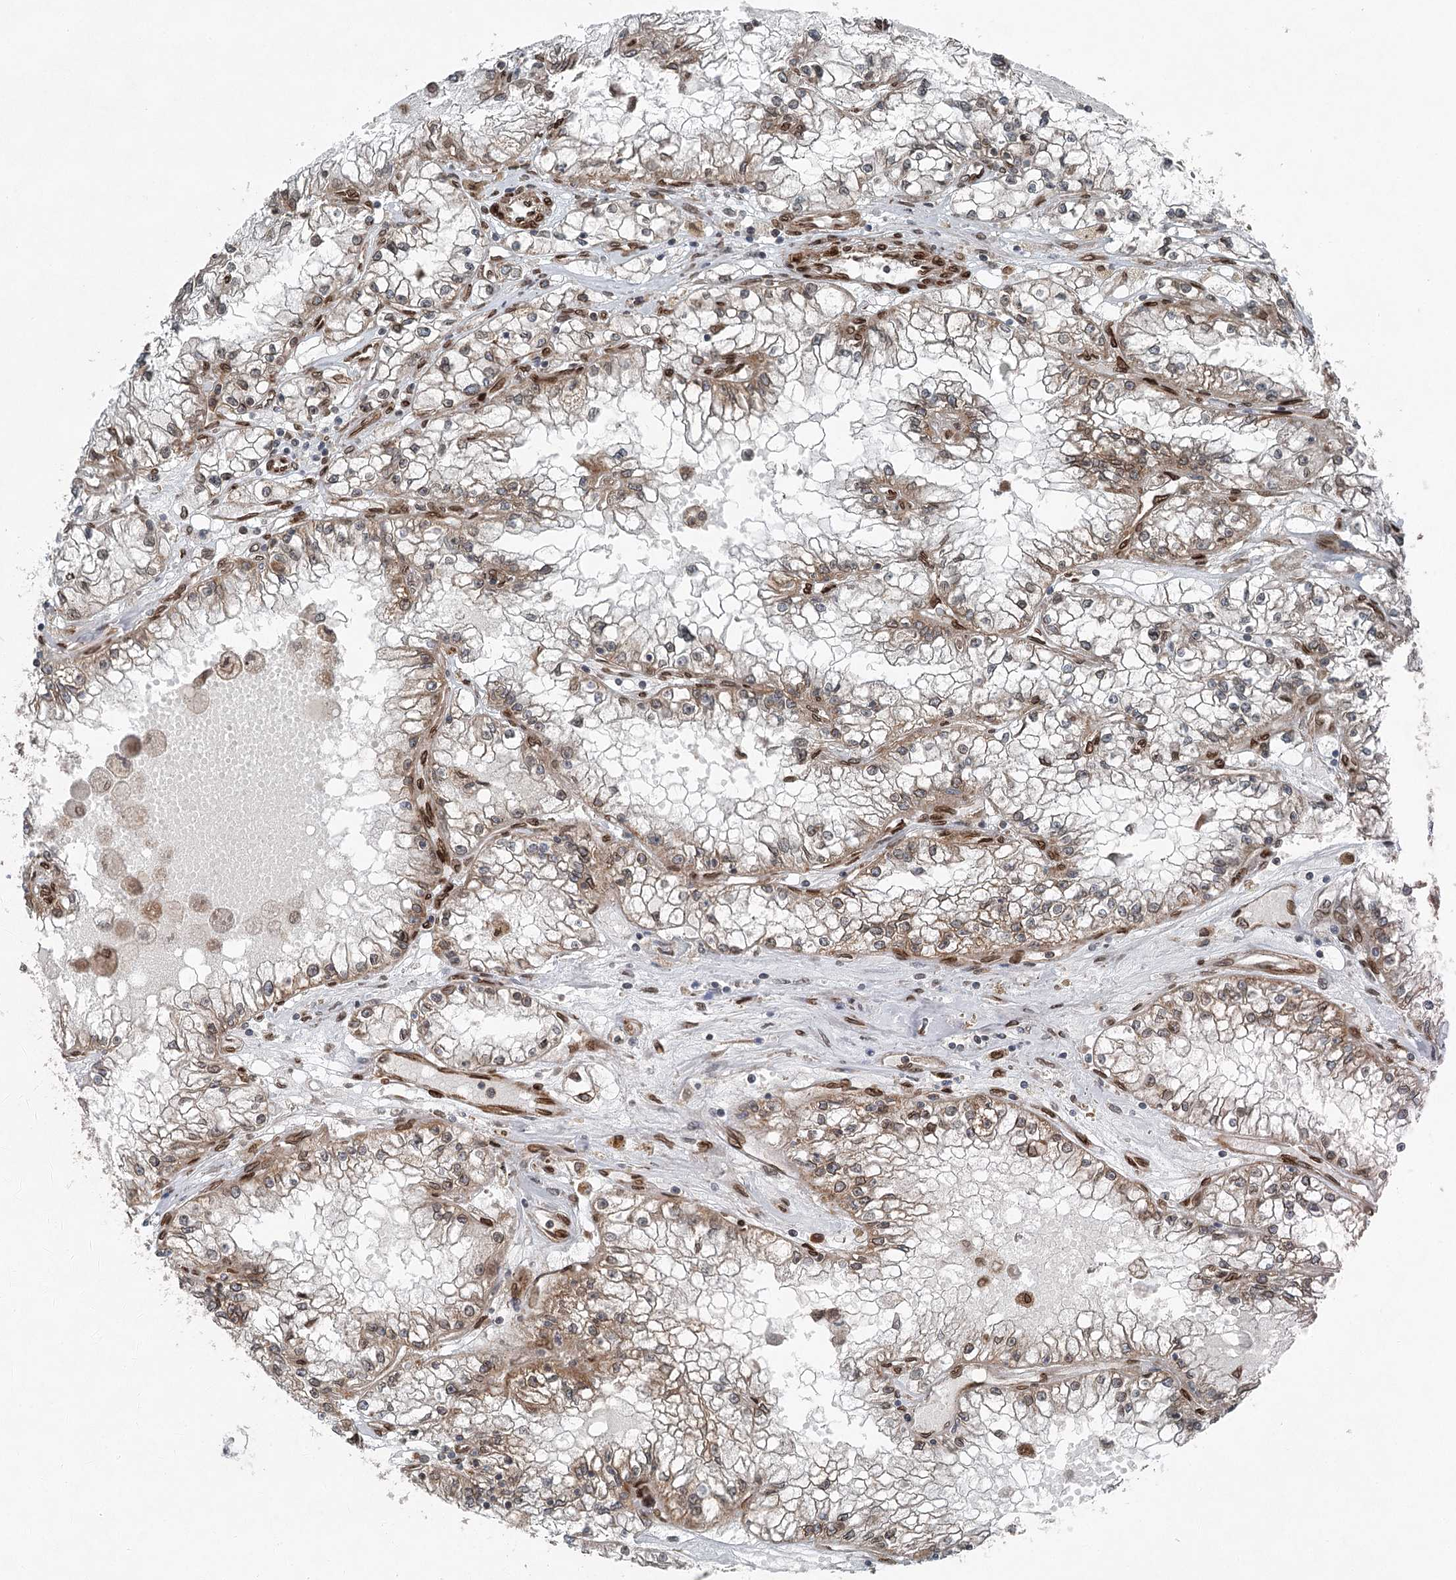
{"staining": {"intensity": "moderate", "quantity": "25%-75%", "location": "cytoplasmic/membranous,nuclear"}, "tissue": "renal cancer", "cell_type": "Tumor cells", "image_type": "cancer", "snomed": [{"axis": "morphology", "description": "Adenocarcinoma, NOS"}, {"axis": "topography", "description": "Kidney"}], "caption": "Immunohistochemistry (IHC) (DAB) staining of human renal cancer (adenocarcinoma) displays moderate cytoplasmic/membranous and nuclear protein staining in approximately 25%-75% of tumor cells.", "gene": "BCKDHA", "patient": {"sex": "male", "age": 56}}